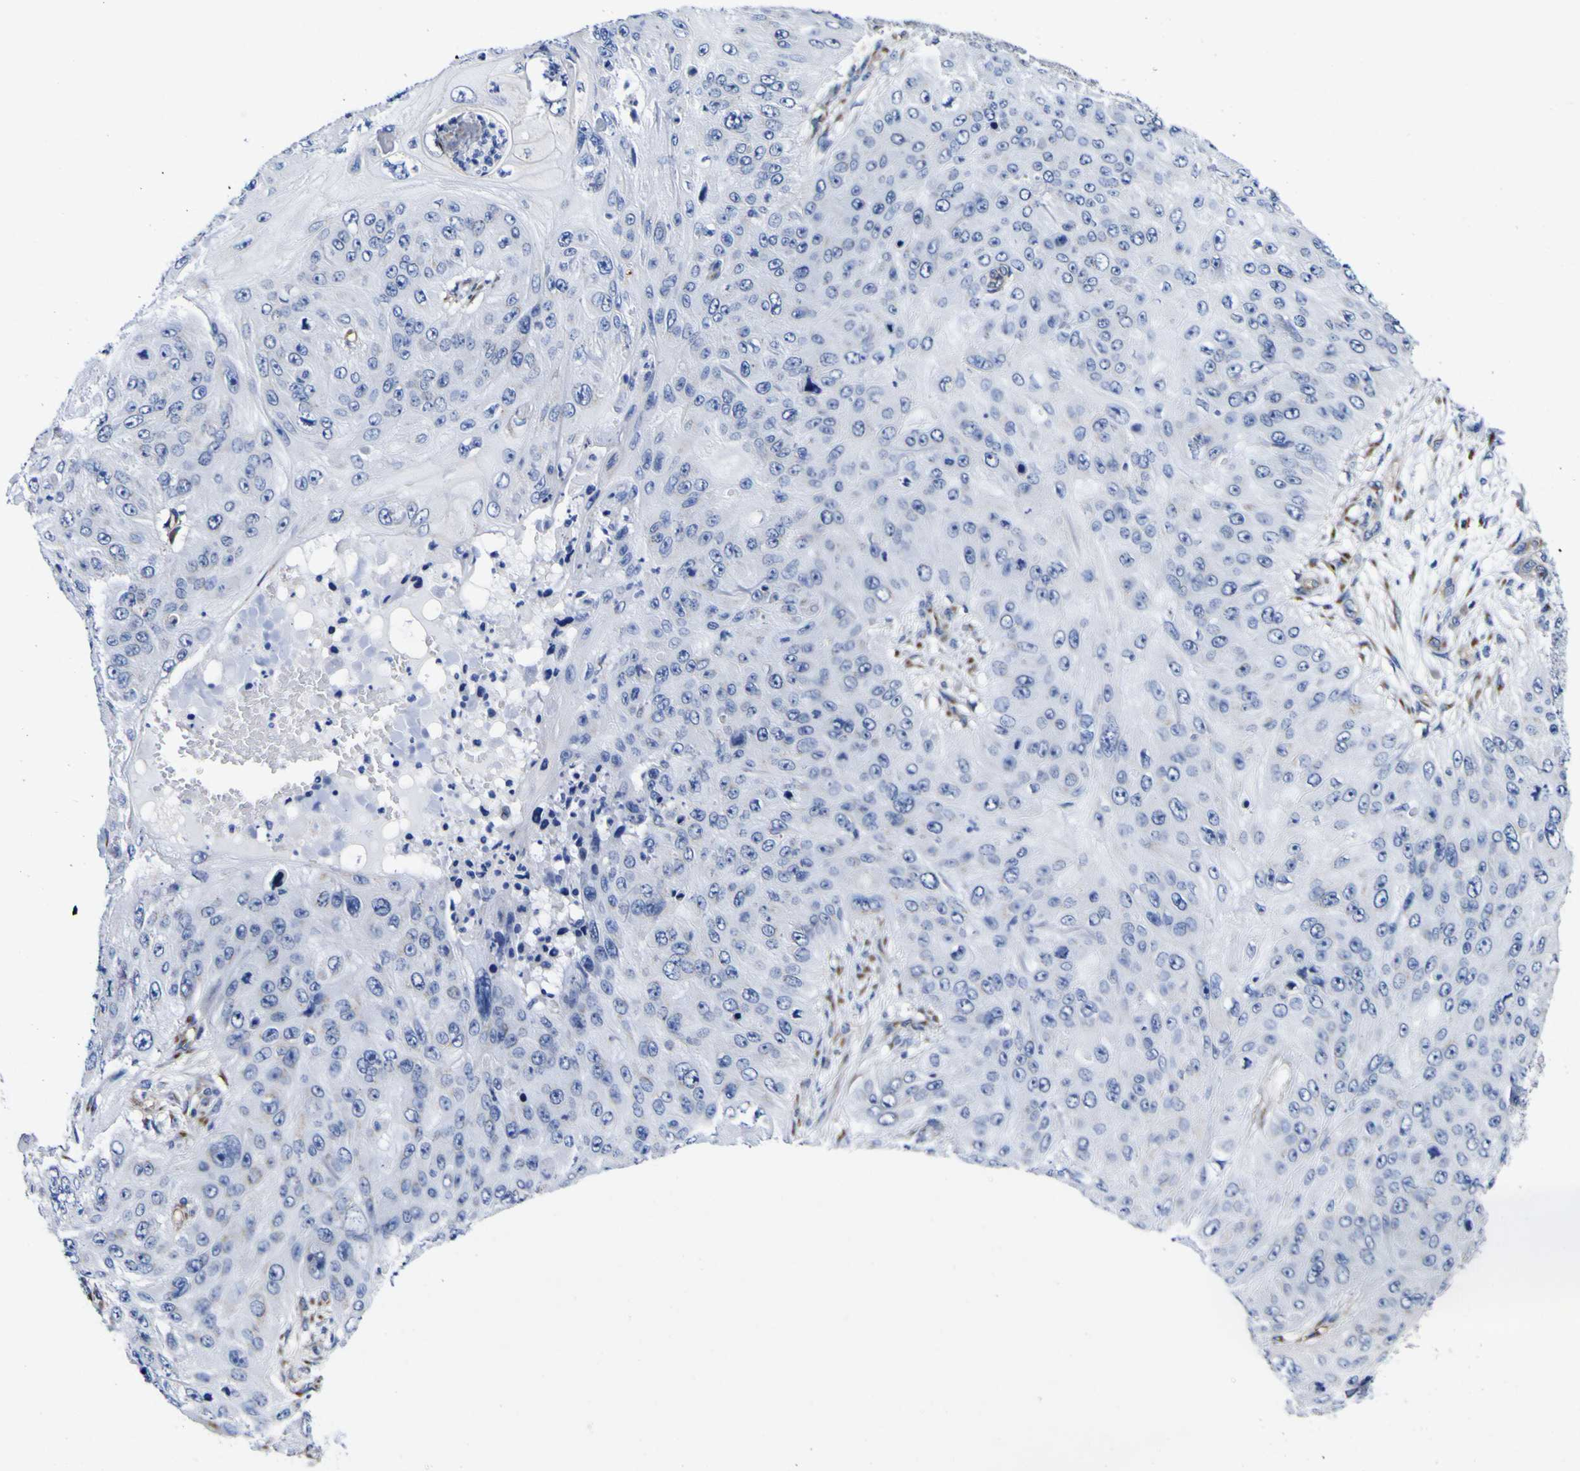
{"staining": {"intensity": "negative", "quantity": "none", "location": "none"}, "tissue": "skin cancer", "cell_type": "Tumor cells", "image_type": "cancer", "snomed": [{"axis": "morphology", "description": "Squamous cell carcinoma, NOS"}, {"axis": "topography", "description": "Skin"}], "caption": "A micrograph of skin cancer stained for a protein shows no brown staining in tumor cells.", "gene": "GOLM1", "patient": {"sex": "female", "age": 80}}